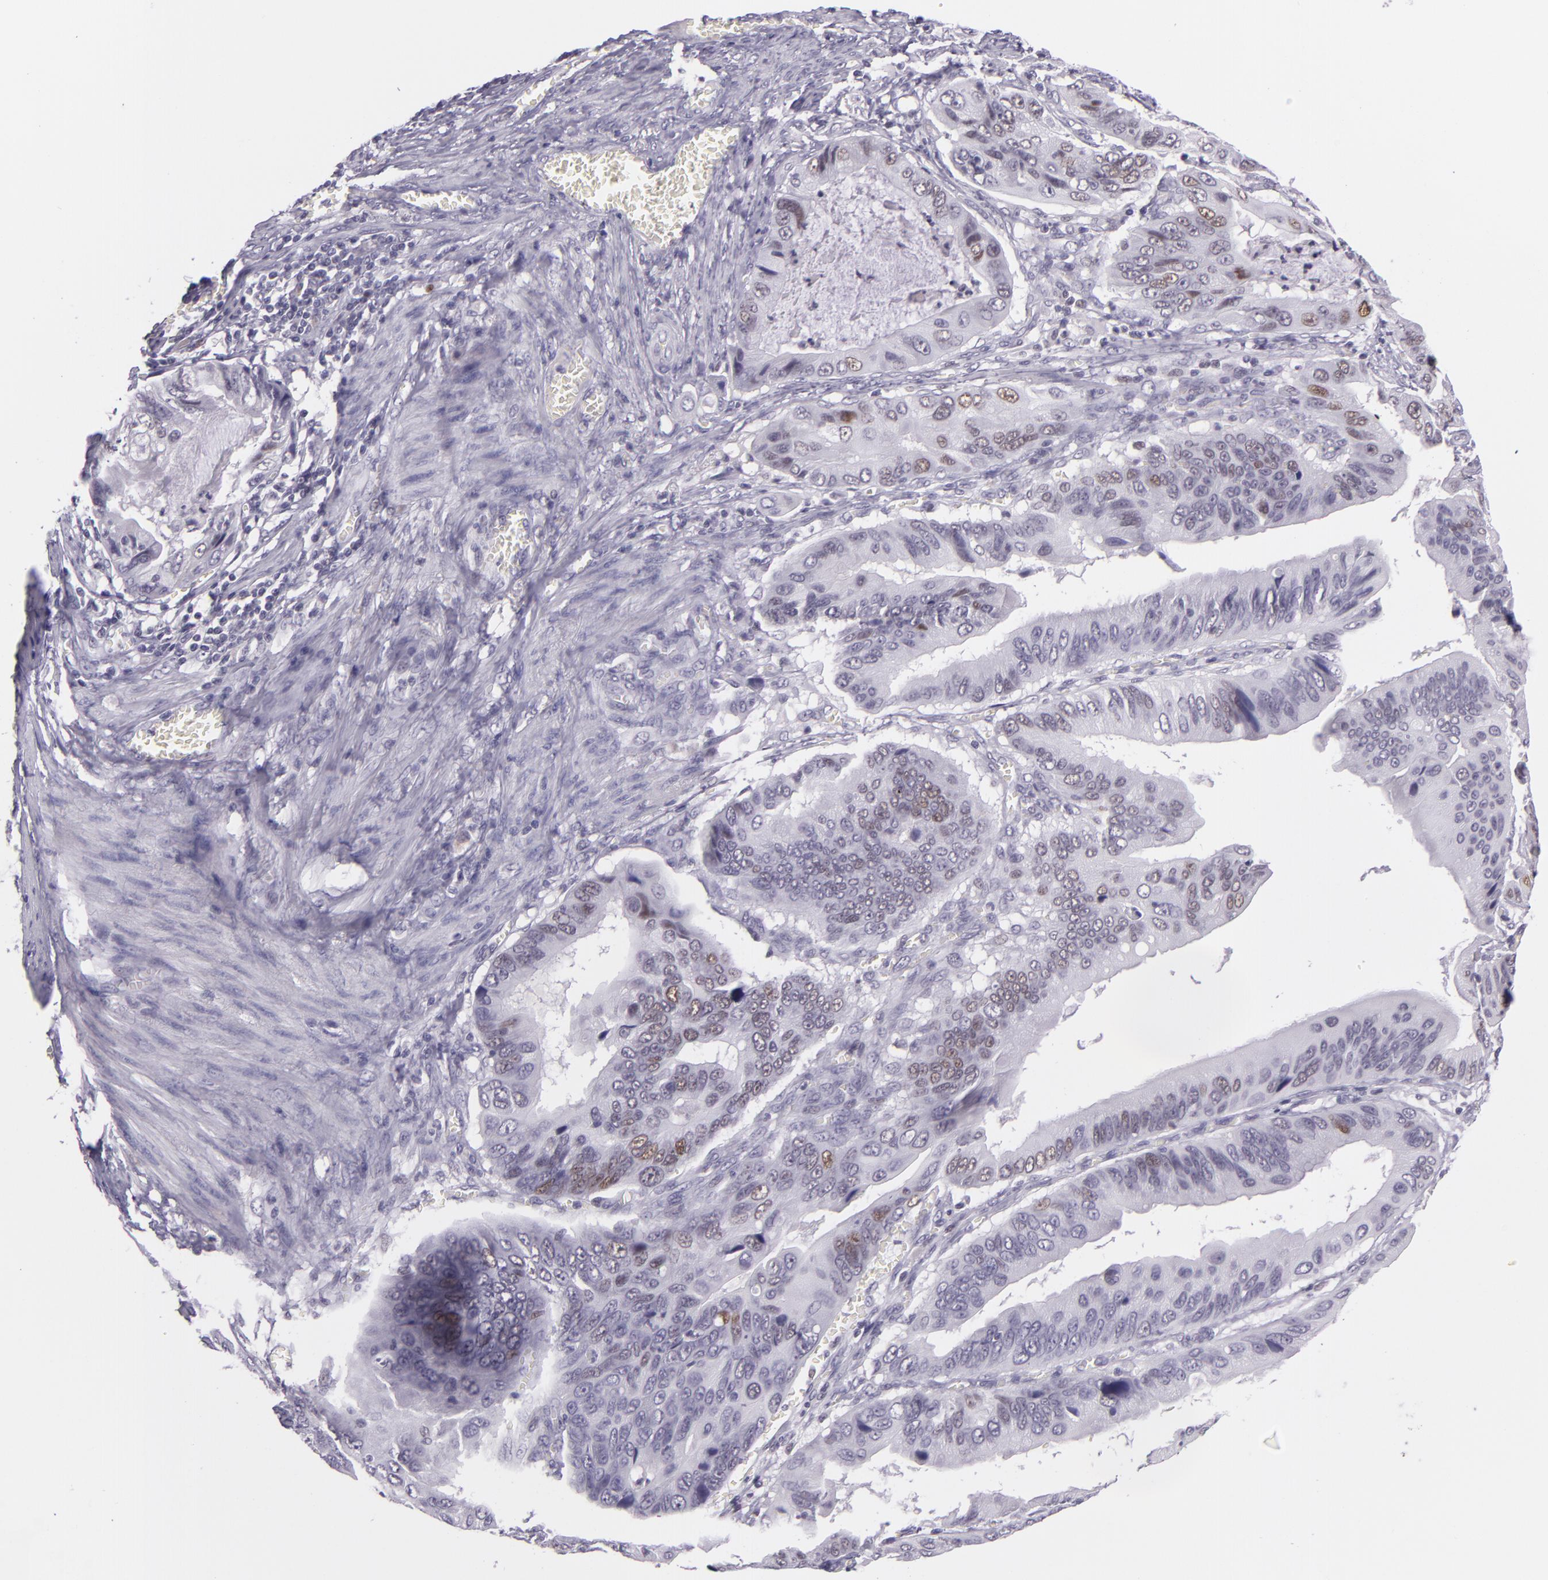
{"staining": {"intensity": "moderate", "quantity": "<25%", "location": "nuclear"}, "tissue": "stomach cancer", "cell_type": "Tumor cells", "image_type": "cancer", "snomed": [{"axis": "morphology", "description": "Adenocarcinoma, NOS"}, {"axis": "topography", "description": "Stomach, upper"}], "caption": "This is an image of immunohistochemistry (IHC) staining of stomach adenocarcinoma, which shows moderate expression in the nuclear of tumor cells.", "gene": "CHEK2", "patient": {"sex": "male", "age": 80}}